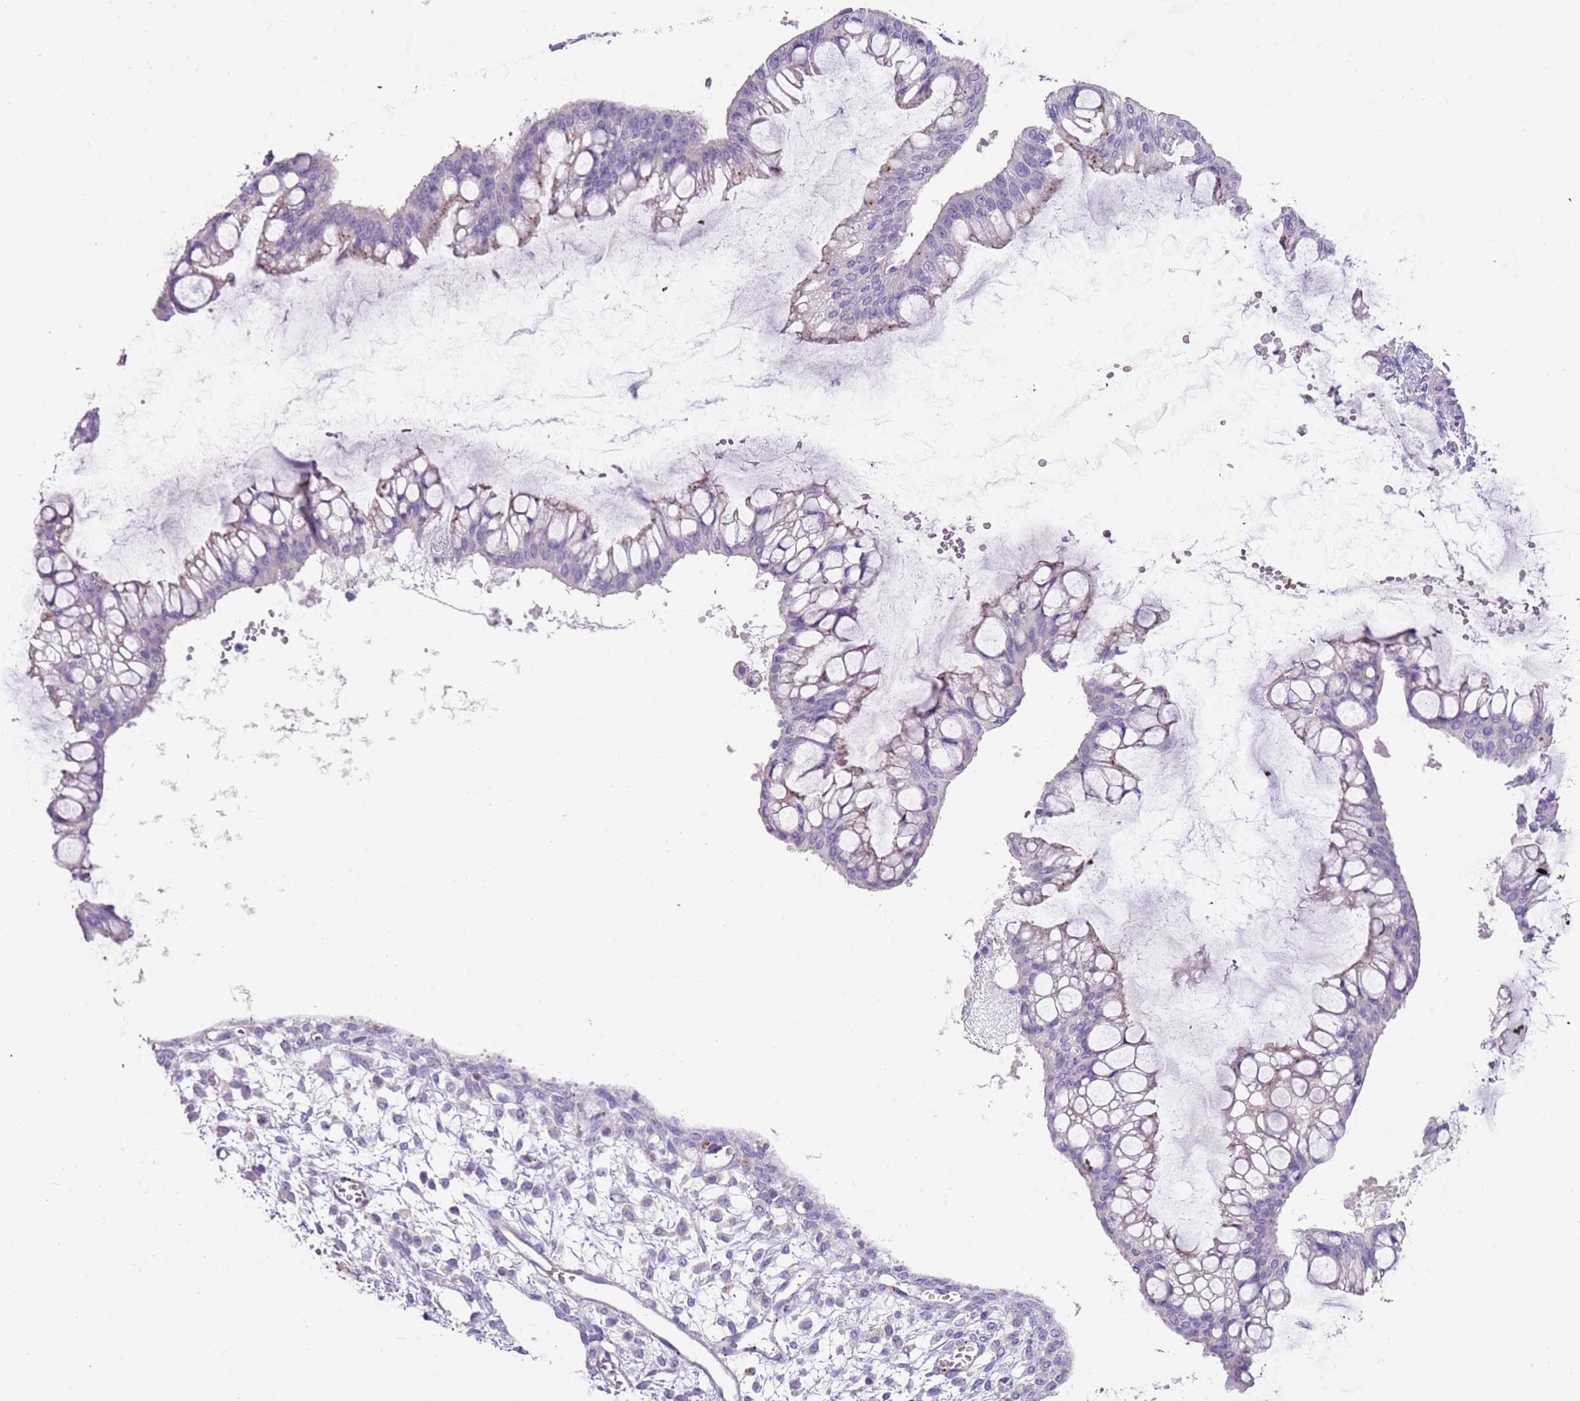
{"staining": {"intensity": "negative", "quantity": "none", "location": "none"}, "tissue": "ovarian cancer", "cell_type": "Tumor cells", "image_type": "cancer", "snomed": [{"axis": "morphology", "description": "Cystadenocarcinoma, mucinous, NOS"}, {"axis": "topography", "description": "Ovary"}], "caption": "Immunohistochemistry (IHC) image of ovarian mucinous cystadenocarcinoma stained for a protein (brown), which demonstrates no staining in tumor cells.", "gene": "LRRN3", "patient": {"sex": "female", "age": 73}}